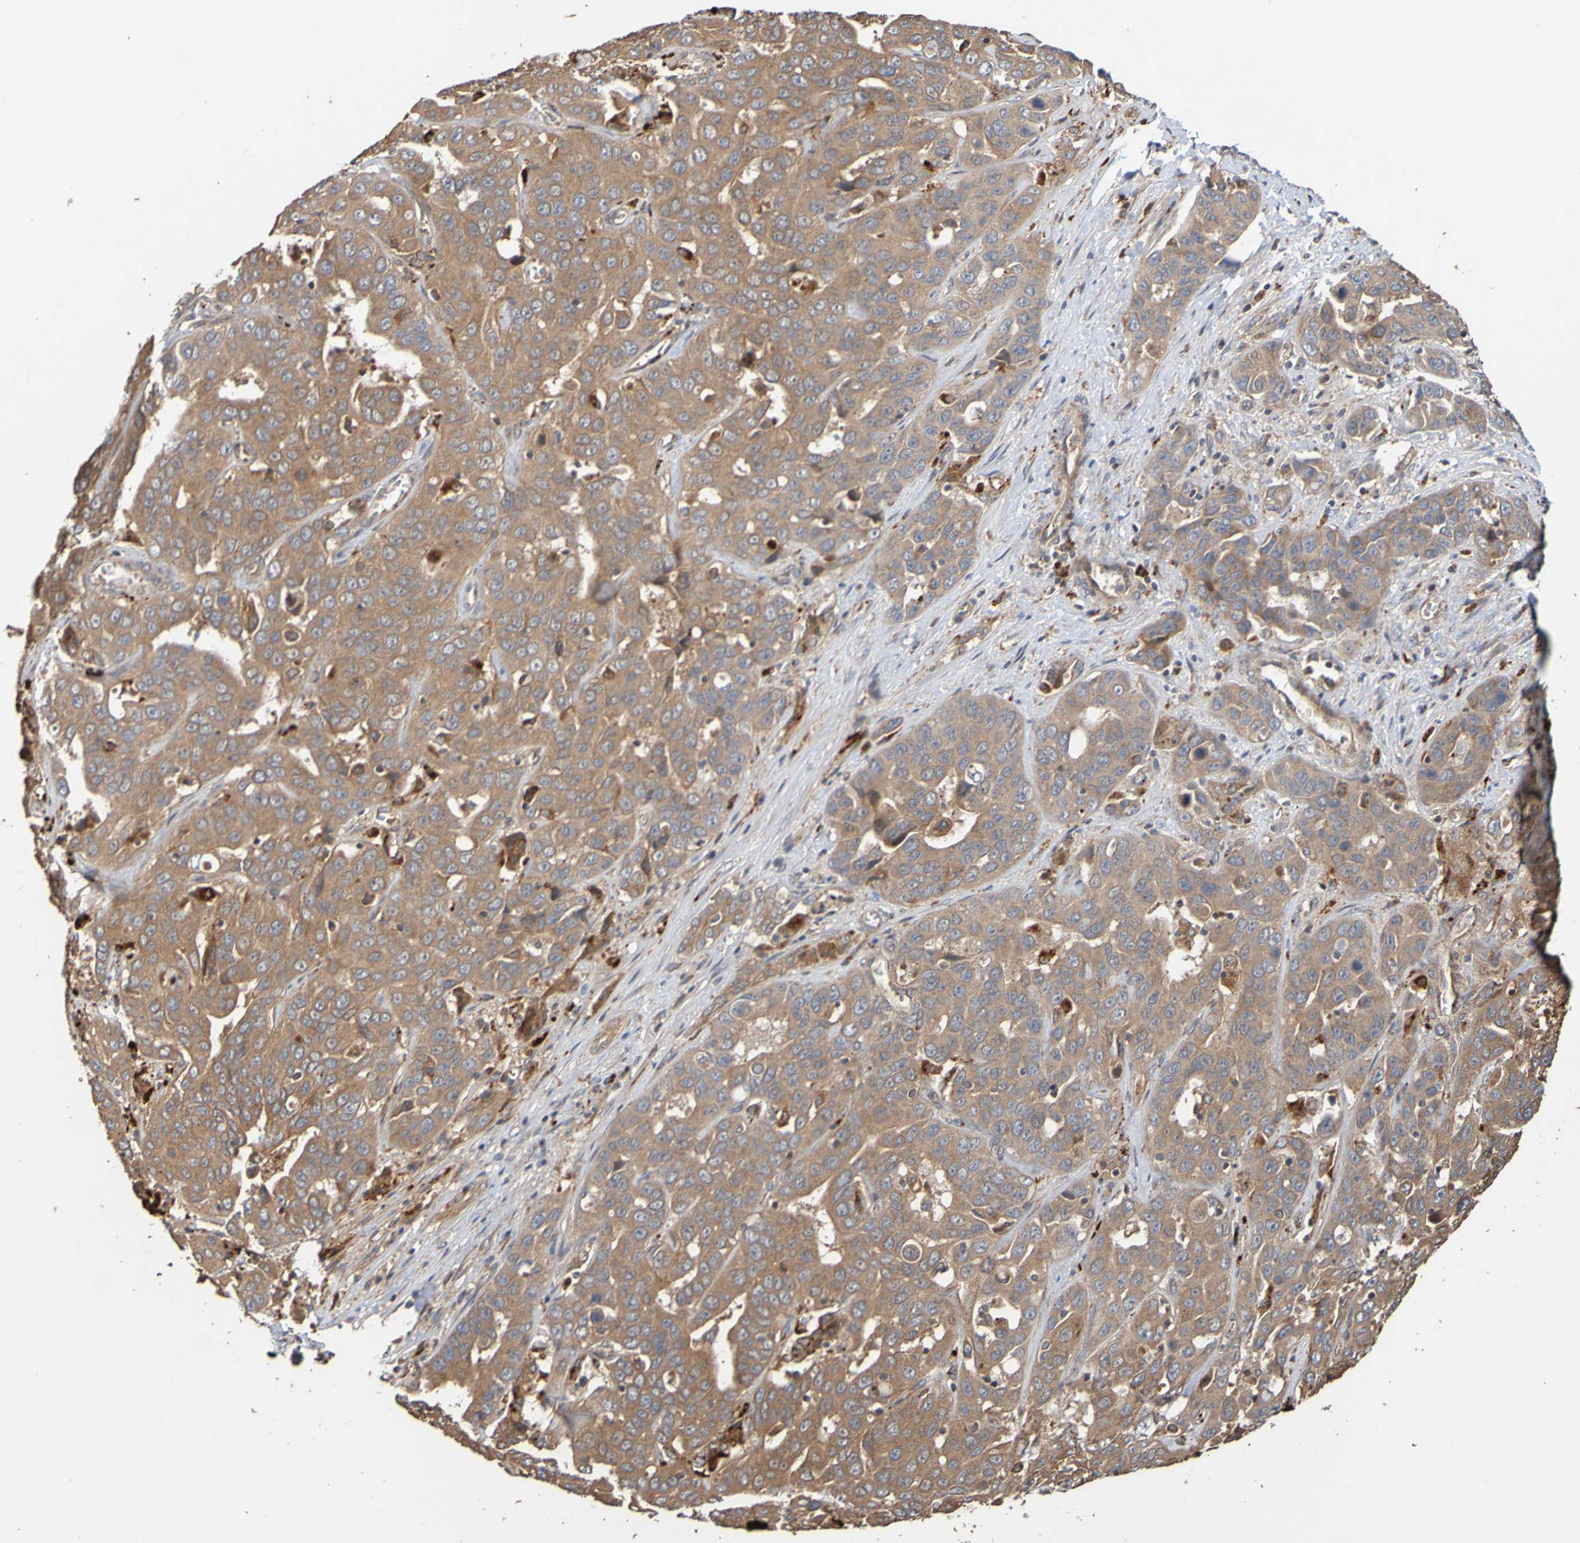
{"staining": {"intensity": "weak", "quantity": ">75%", "location": "cytoplasmic/membranous"}, "tissue": "liver cancer", "cell_type": "Tumor cells", "image_type": "cancer", "snomed": [{"axis": "morphology", "description": "Cholangiocarcinoma"}, {"axis": "topography", "description": "Liver"}], "caption": "Liver cholangiocarcinoma was stained to show a protein in brown. There is low levels of weak cytoplasmic/membranous expression in about >75% of tumor cells.", "gene": "UCN", "patient": {"sex": "female", "age": 52}}